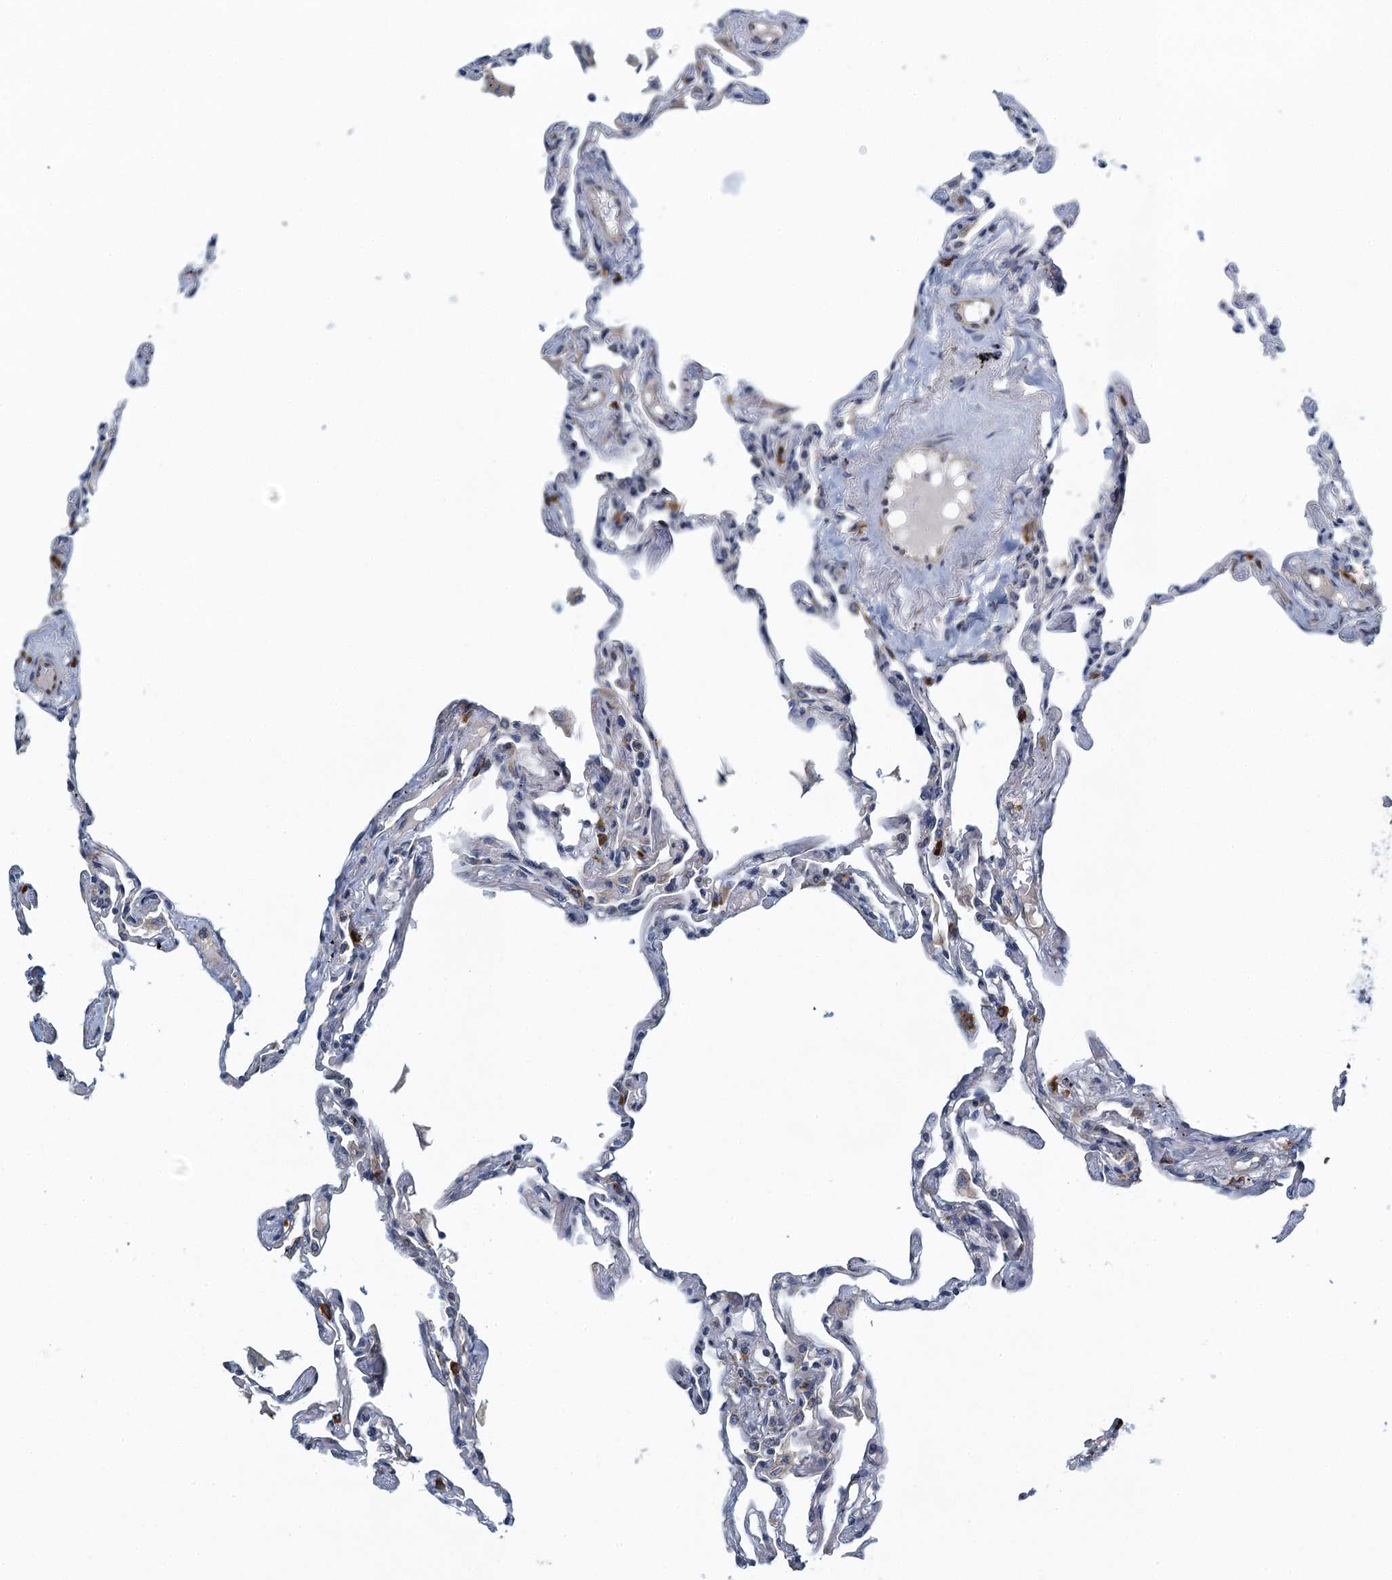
{"staining": {"intensity": "negative", "quantity": "none", "location": "none"}, "tissue": "lung", "cell_type": "Alveolar cells", "image_type": "normal", "snomed": [{"axis": "morphology", "description": "Normal tissue, NOS"}, {"axis": "topography", "description": "Lung"}], "caption": "Alveolar cells show no significant staining in benign lung. The staining is performed using DAB brown chromogen with nuclei counter-stained in using hematoxylin.", "gene": "ALG2", "patient": {"sex": "female", "age": 67}}